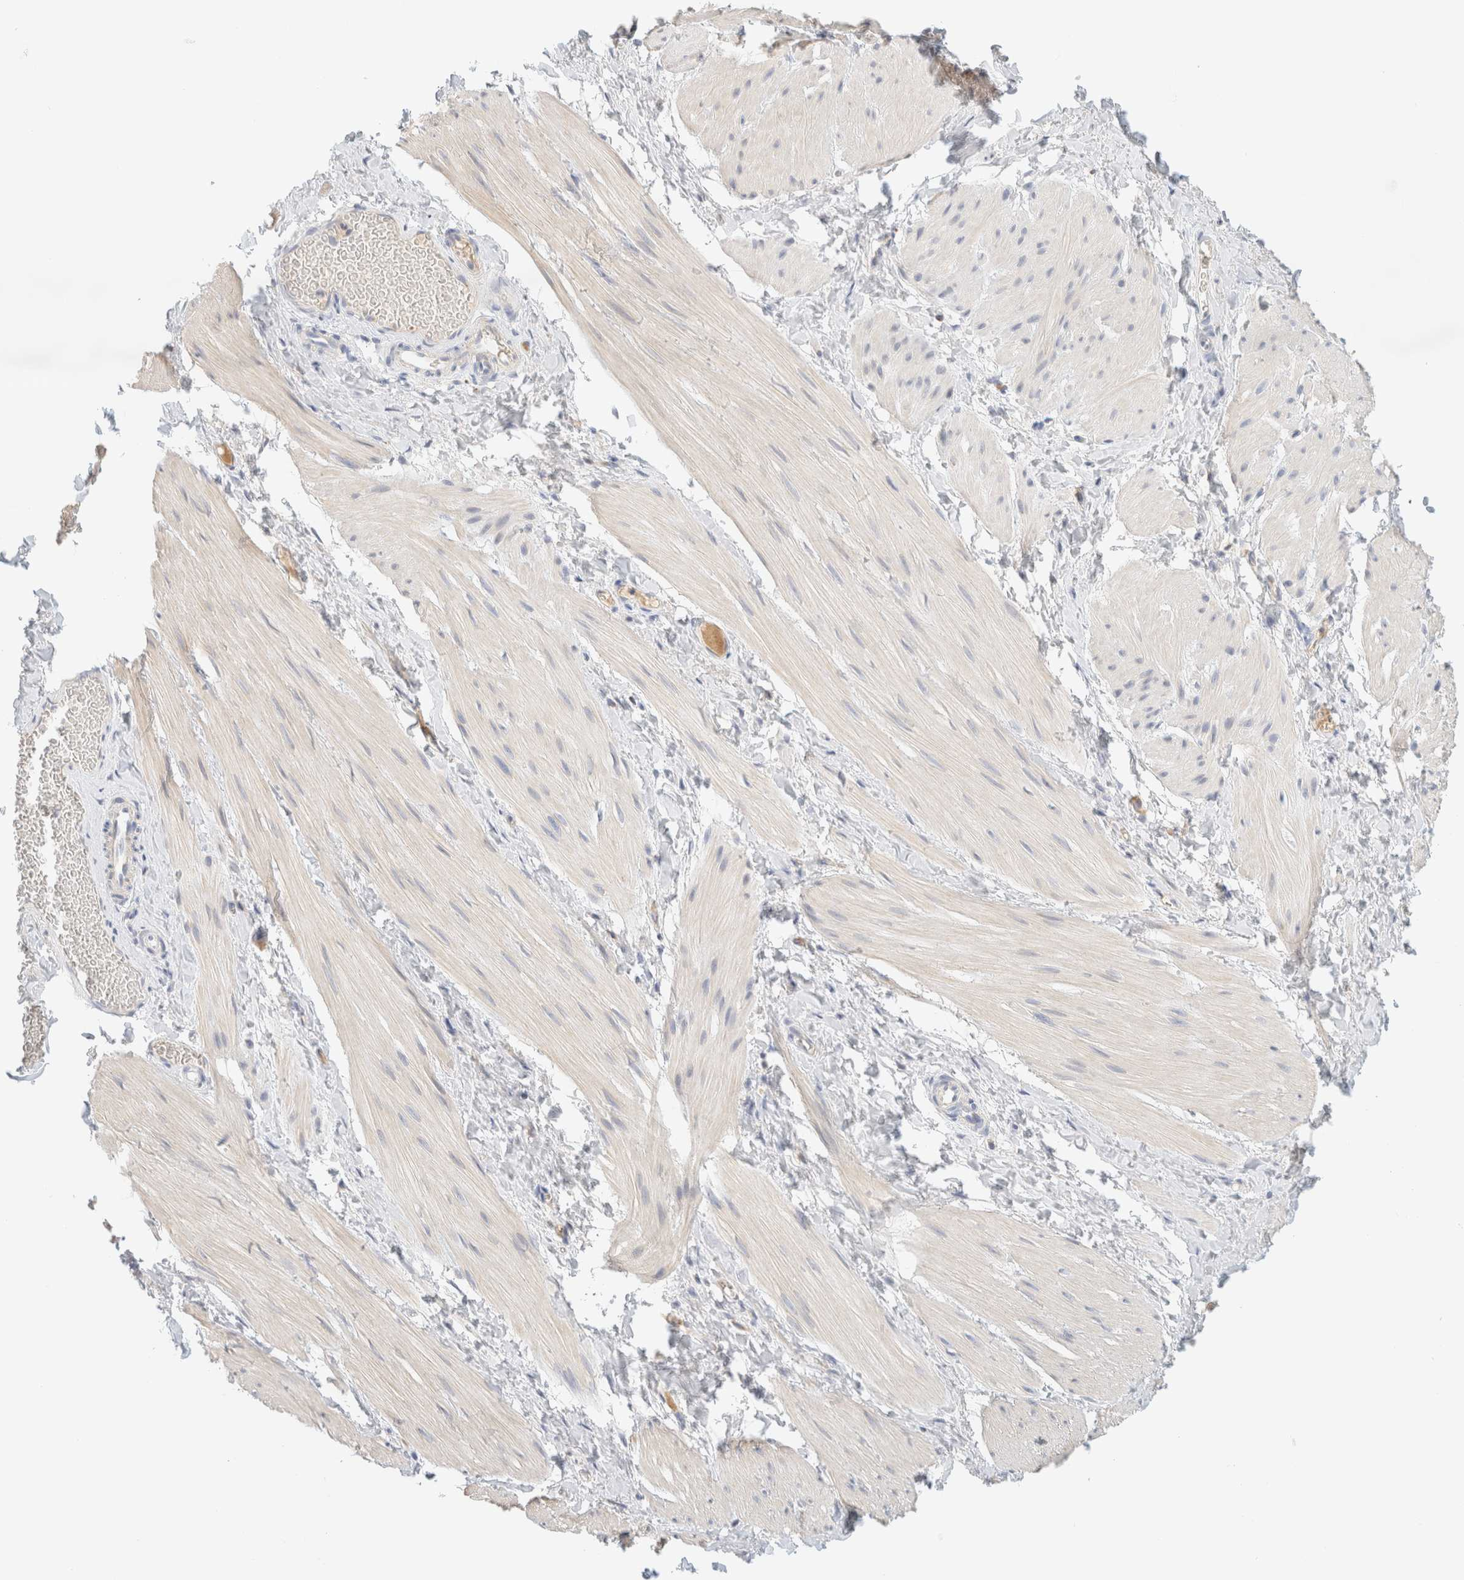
{"staining": {"intensity": "negative", "quantity": "none", "location": "none"}, "tissue": "smooth muscle", "cell_type": "Smooth muscle cells", "image_type": "normal", "snomed": [{"axis": "morphology", "description": "Normal tissue, NOS"}, {"axis": "topography", "description": "Smooth muscle"}], "caption": "A high-resolution image shows IHC staining of benign smooth muscle, which reveals no significant expression in smooth muscle cells.", "gene": "HDHD3", "patient": {"sex": "male", "age": 16}}